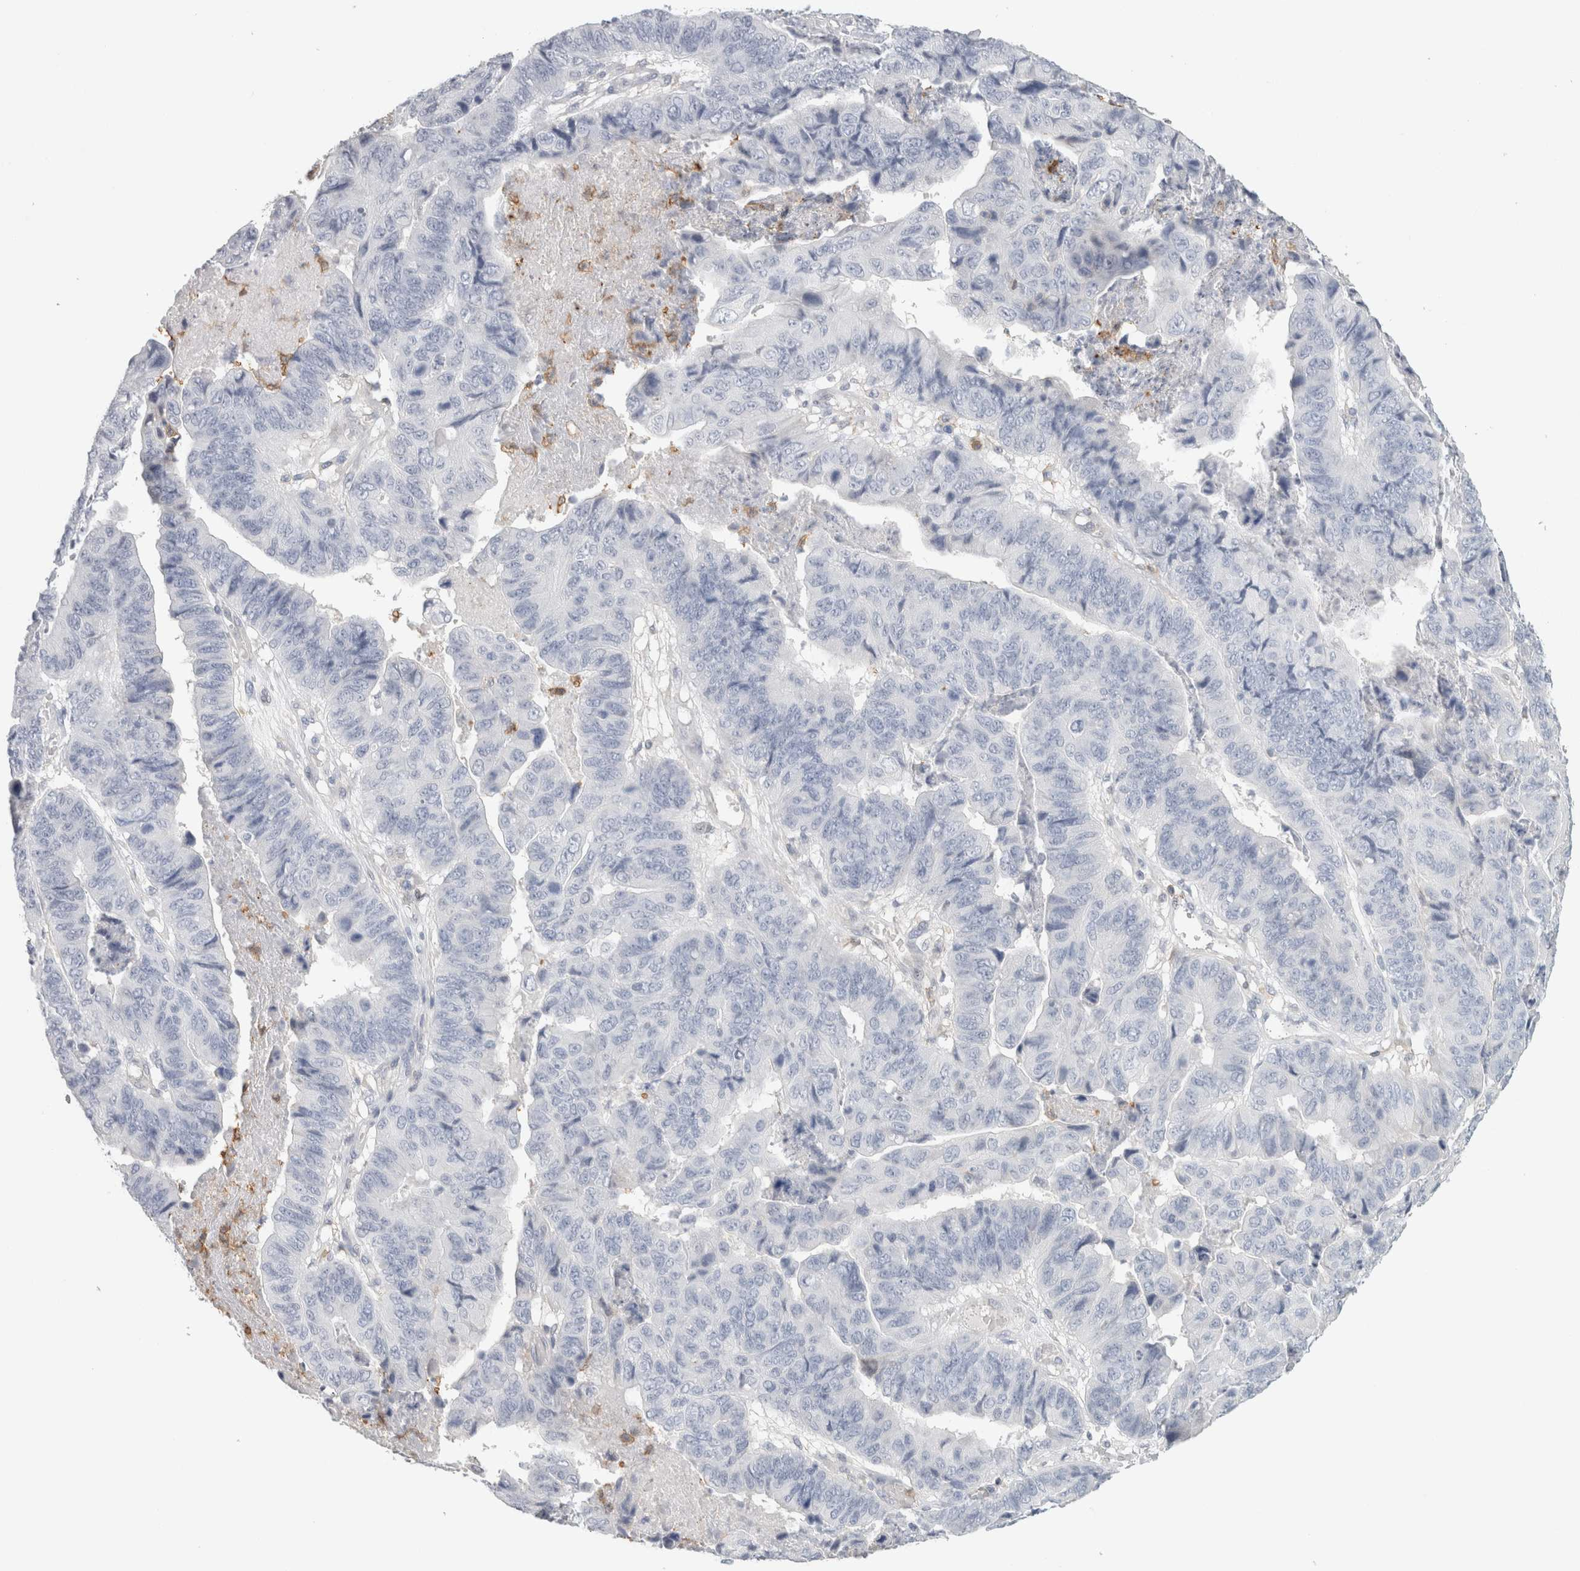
{"staining": {"intensity": "negative", "quantity": "none", "location": "none"}, "tissue": "stomach cancer", "cell_type": "Tumor cells", "image_type": "cancer", "snomed": [{"axis": "morphology", "description": "Adenocarcinoma, NOS"}, {"axis": "topography", "description": "Stomach, lower"}], "caption": "This is an immunohistochemistry (IHC) image of human stomach adenocarcinoma. There is no expression in tumor cells.", "gene": "P2RY2", "patient": {"sex": "male", "age": 77}}